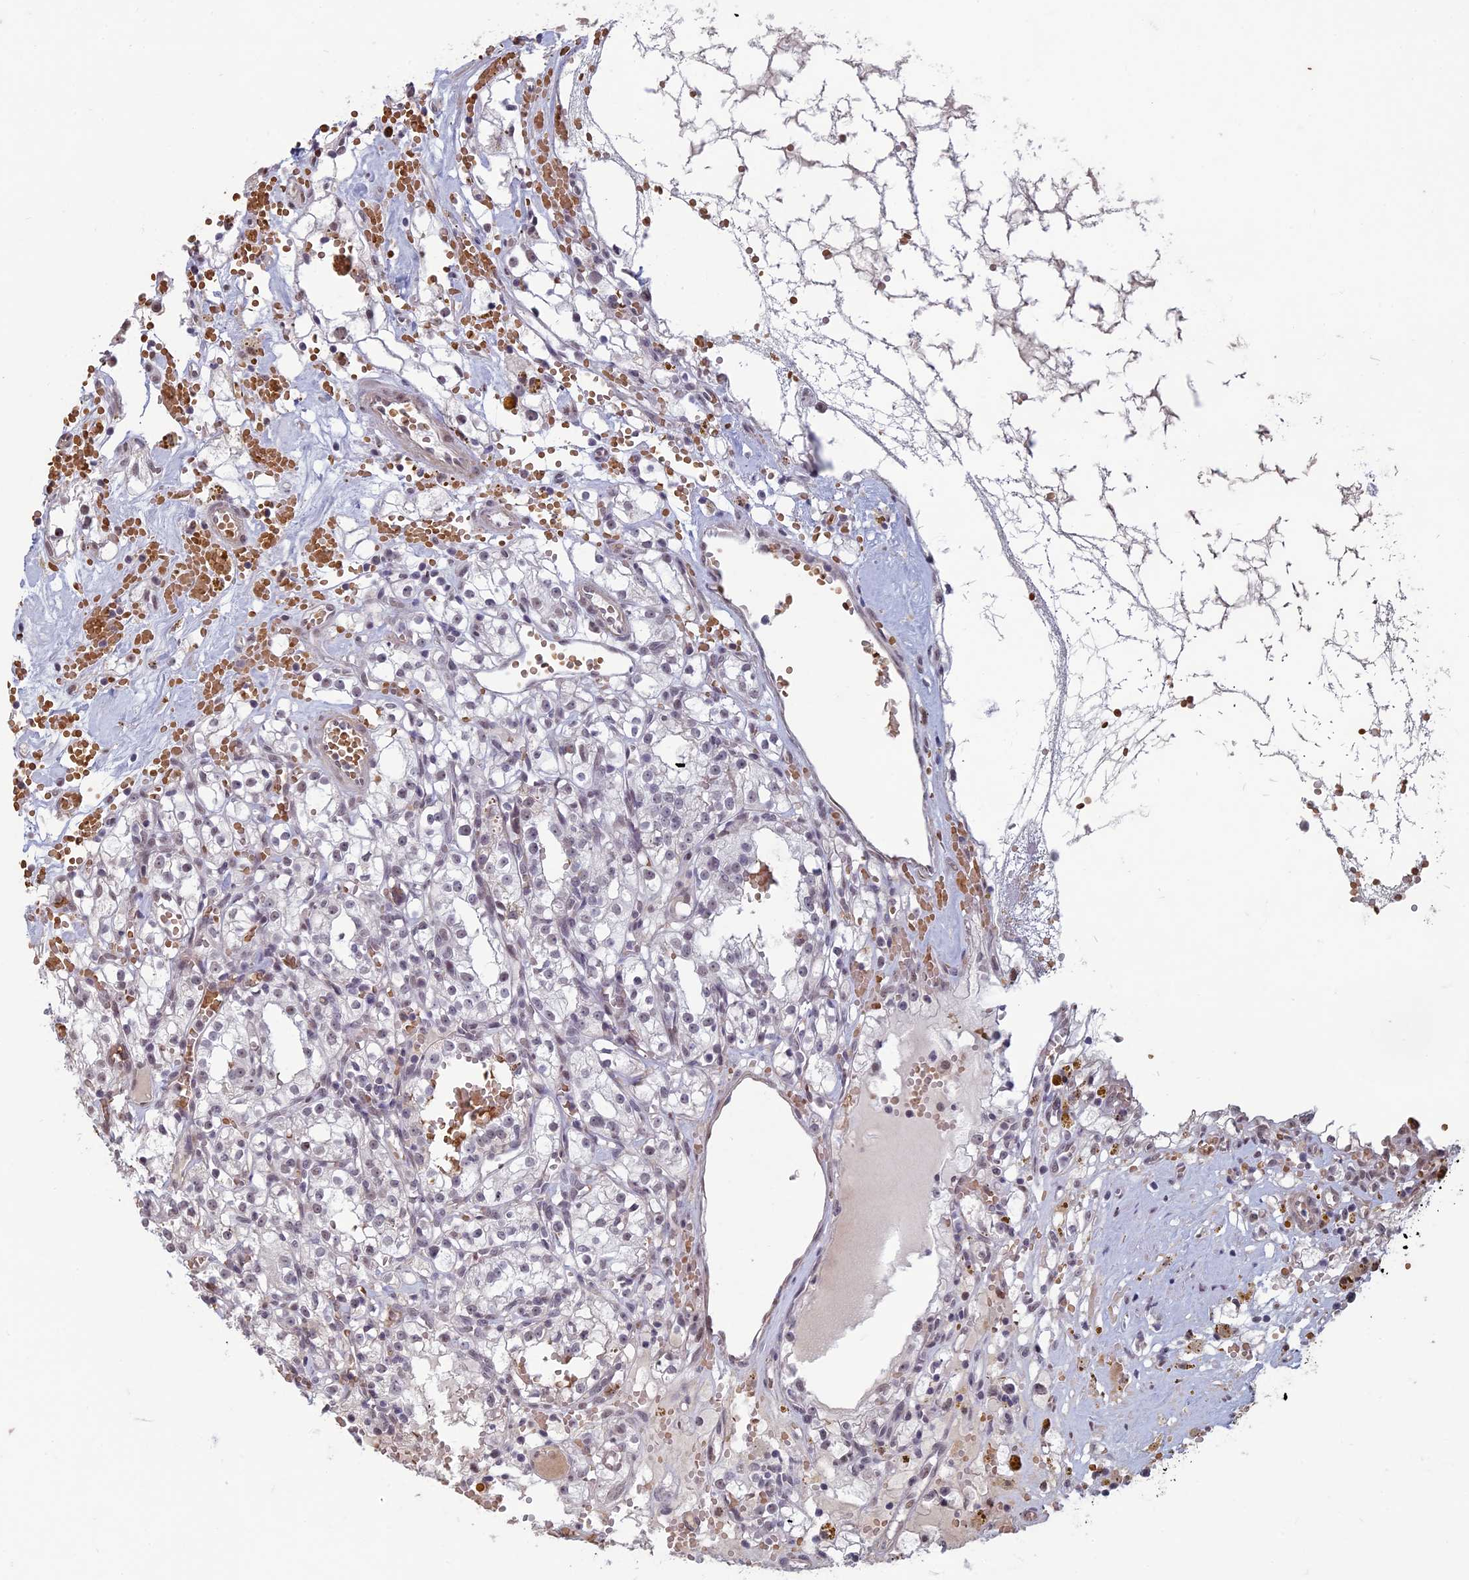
{"staining": {"intensity": "weak", "quantity": "25%-75%", "location": "nuclear"}, "tissue": "renal cancer", "cell_type": "Tumor cells", "image_type": "cancer", "snomed": [{"axis": "morphology", "description": "Adenocarcinoma, NOS"}, {"axis": "topography", "description": "Kidney"}], "caption": "Renal cancer (adenocarcinoma) stained with immunohistochemistry displays weak nuclear positivity in approximately 25%-75% of tumor cells.", "gene": "MFAP1", "patient": {"sex": "male", "age": 56}}